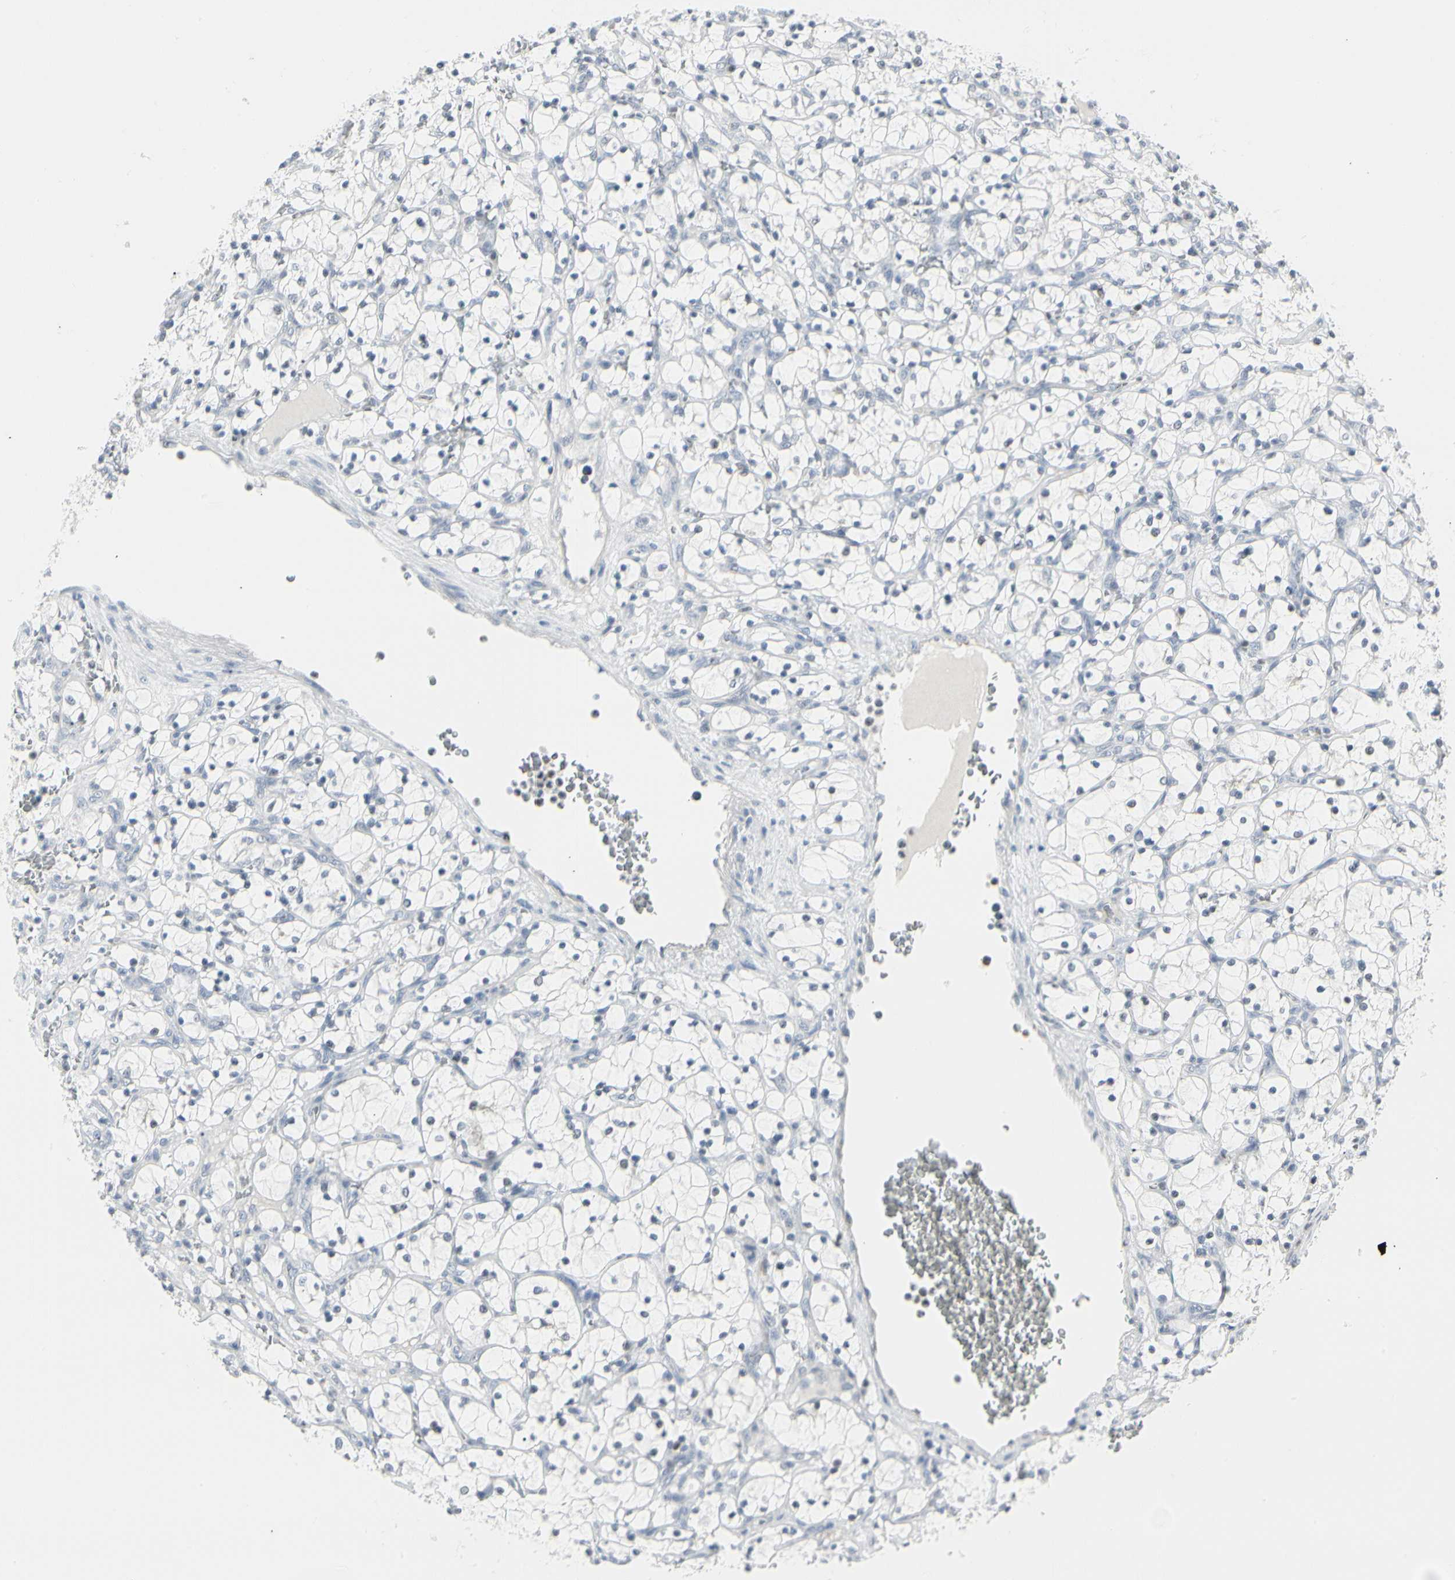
{"staining": {"intensity": "negative", "quantity": "none", "location": "none"}, "tissue": "renal cancer", "cell_type": "Tumor cells", "image_type": "cancer", "snomed": [{"axis": "morphology", "description": "Adenocarcinoma, NOS"}, {"axis": "topography", "description": "Kidney"}], "caption": "IHC of adenocarcinoma (renal) exhibits no expression in tumor cells. (DAB immunohistochemistry (IHC) with hematoxylin counter stain).", "gene": "ZBTB7B", "patient": {"sex": "female", "age": 69}}